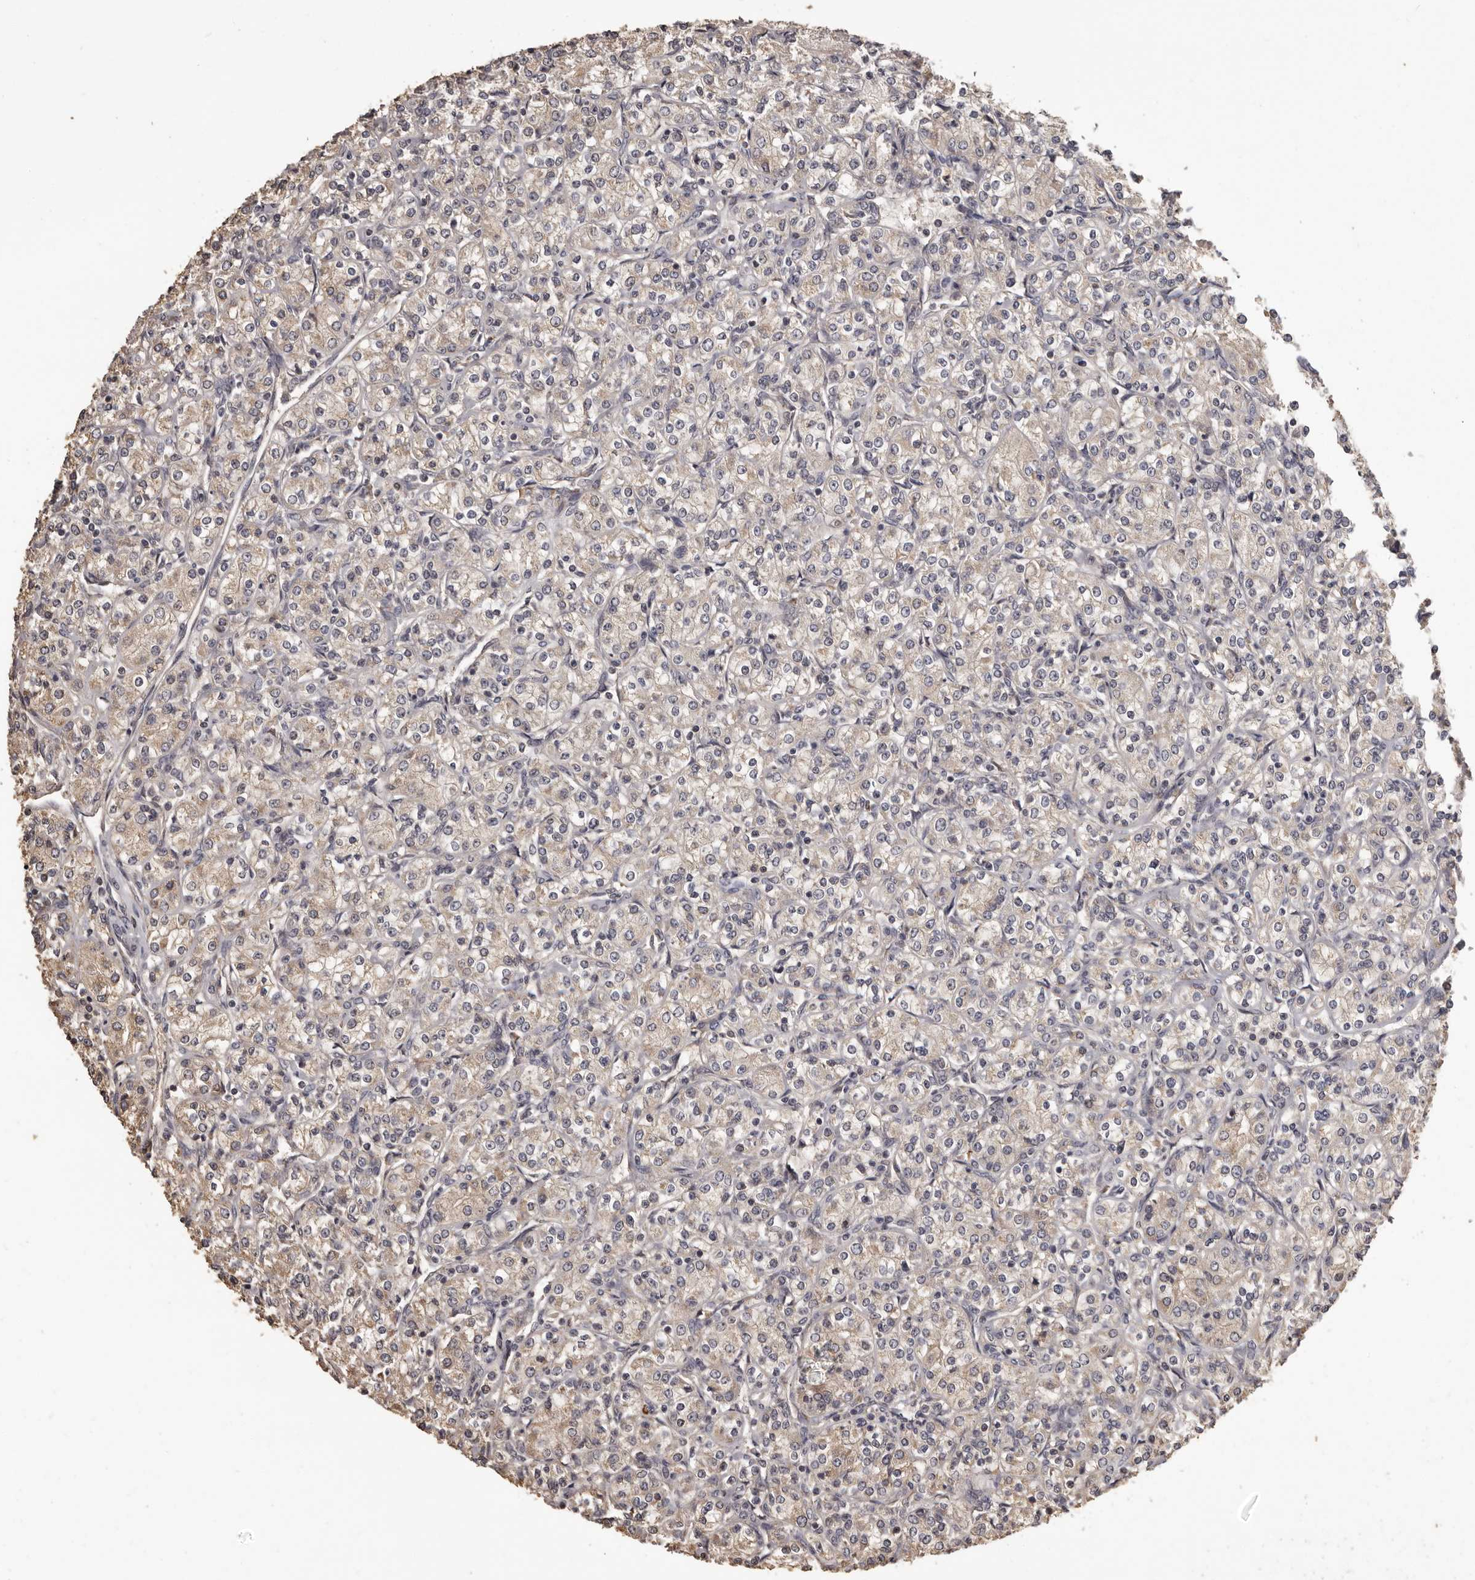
{"staining": {"intensity": "weak", "quantity": "<25%", "location": "cytoplasmic/membranous"}, "tissue": "renal cancer", "cell_type": "Tumor cells", "image_type": "cancer", "snomed": [{"axis": "morphology", "description": "Adenocarcinoma, NOS"}, {"axis": "topography", "description": "Kidney"}], "caption": "Immunohistochemistry of human adenocarcinoma (renal) displays no staining in tumor cells.", "gene": "MGAT5", "patient": {"sex": "male", "age": 77}}